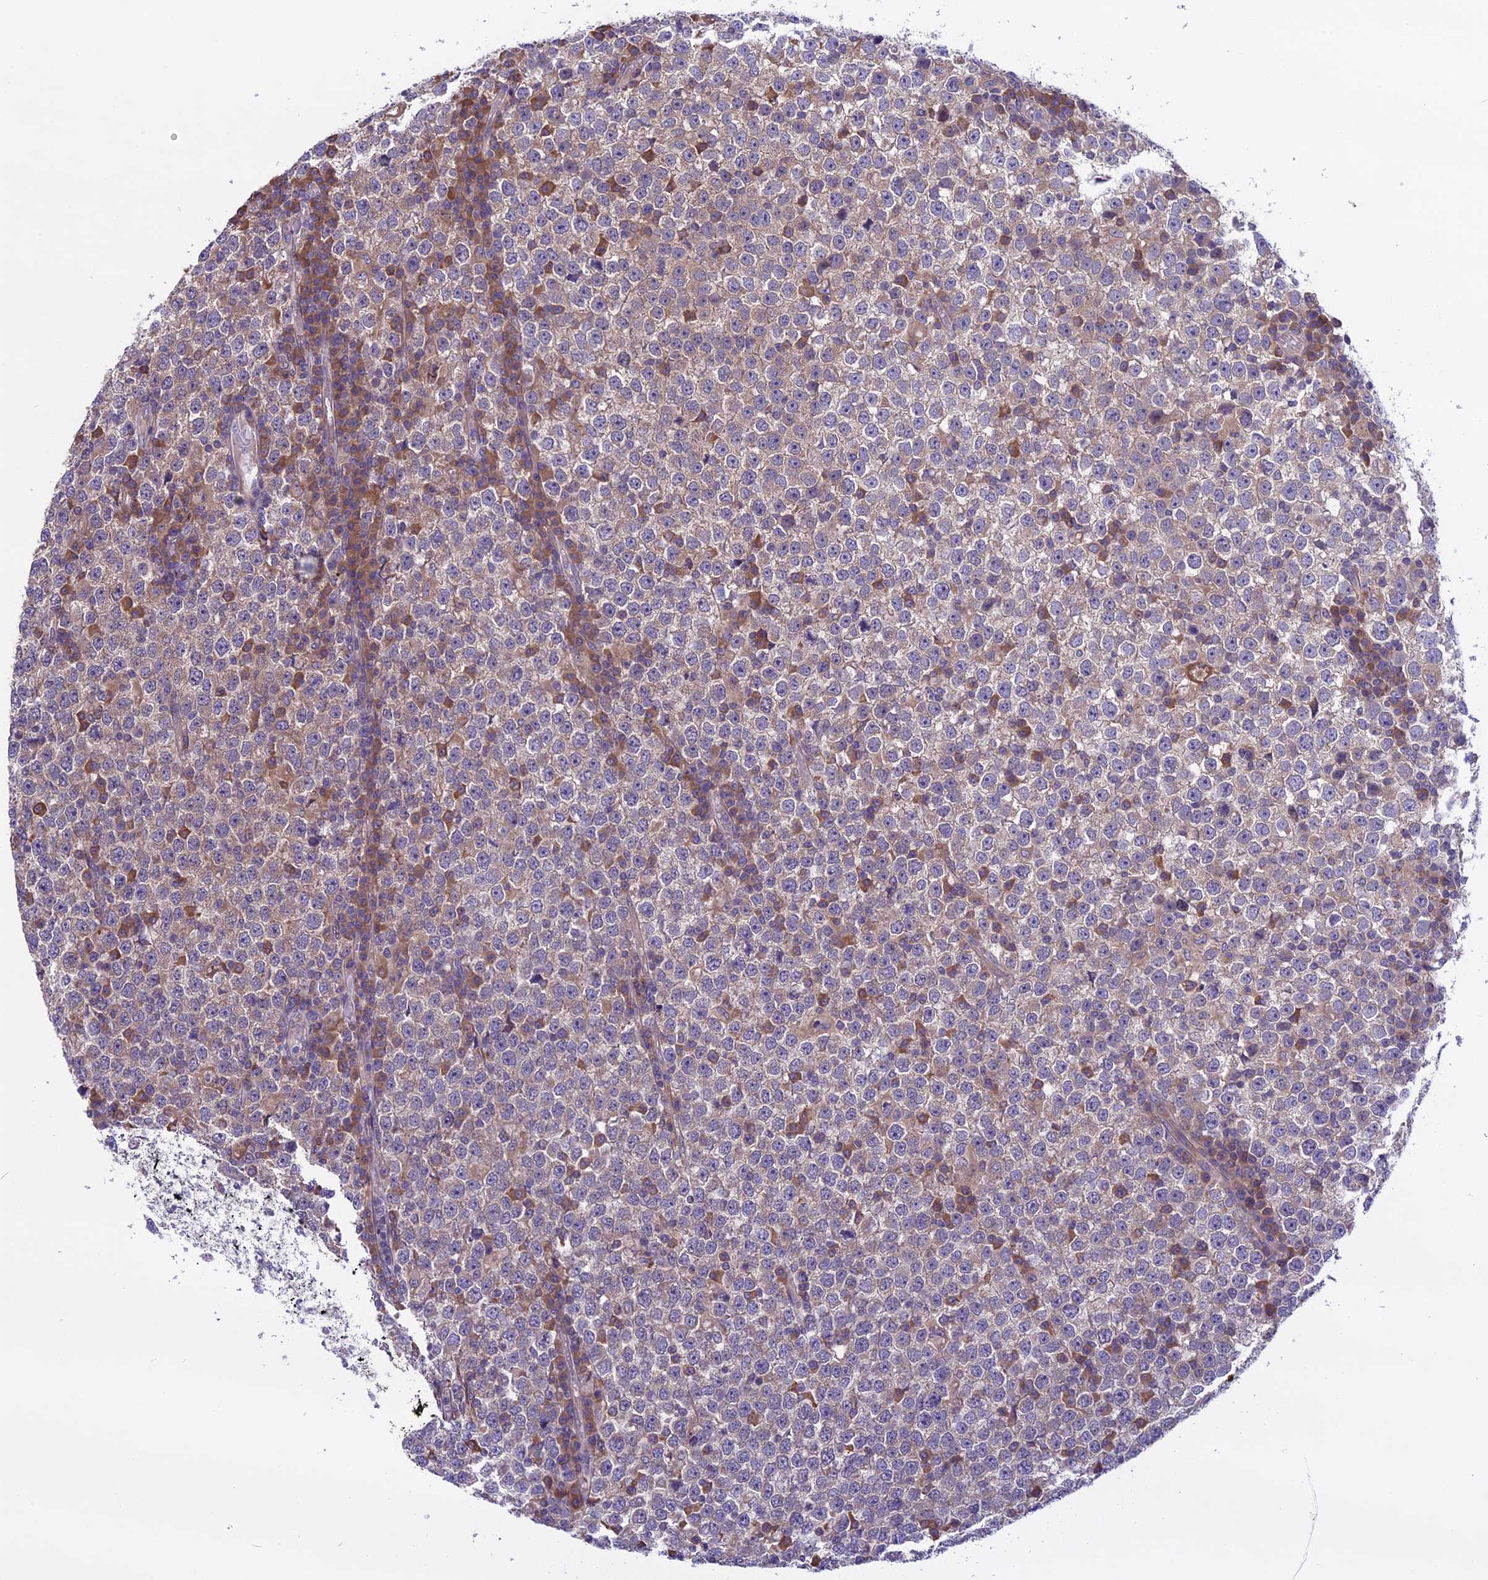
{"staining": {"intensity": "weak", "quantity": "25%-75%", "location": "cytoplasmic/membranous"}, "tissue": "testis cancer", "cell_type": "Tumor cells", "image_type": "cancer", "snomed": [{"axis": "morphology", "description": "Seminoma, NOS"}, {"axis": "topography", "description": "Testis"}], "caption": "A micrograph of human testis cancer stained for a protein reveals weak cytoplasmic/membranous brown staining in tumor cells.", "gene": "DCTN5", "patient": {"sex": "male", "age": 65}}